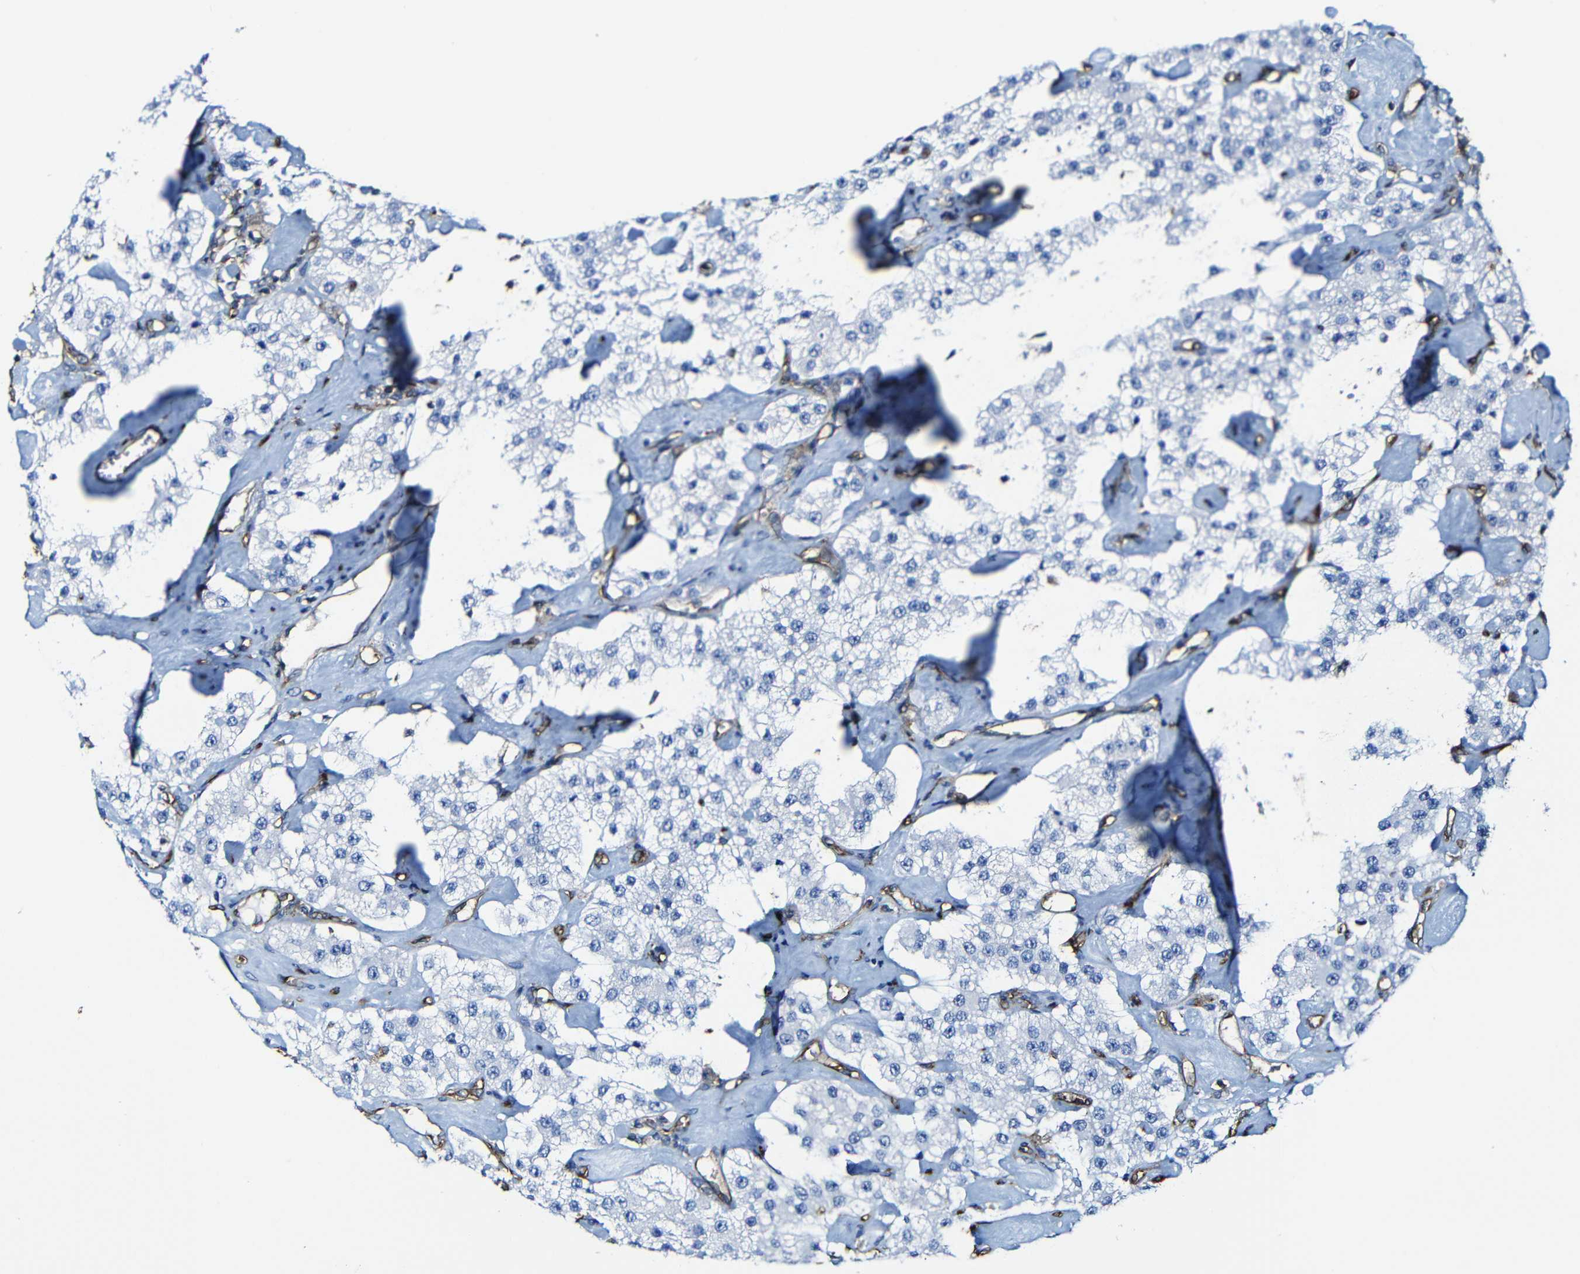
{"staining": {"intensity": "negative", "quantity": "none", "location": "none"}, "tissue": "carcinoid", "cell_type": "Tumor cells", "image_type": "cancer", "snomed": [{"axis": "morphology", "description": "Carcinoid, malignant, NOS"}, {"axis": "topography", "description": "Pancreas"}], "caption": "Immunohistochemical staining of carcinoid (malignant) demonstrates no significant staining in tumor cells.", "gene": "MSN", "patient": {"sex": "male", "age": 41}}